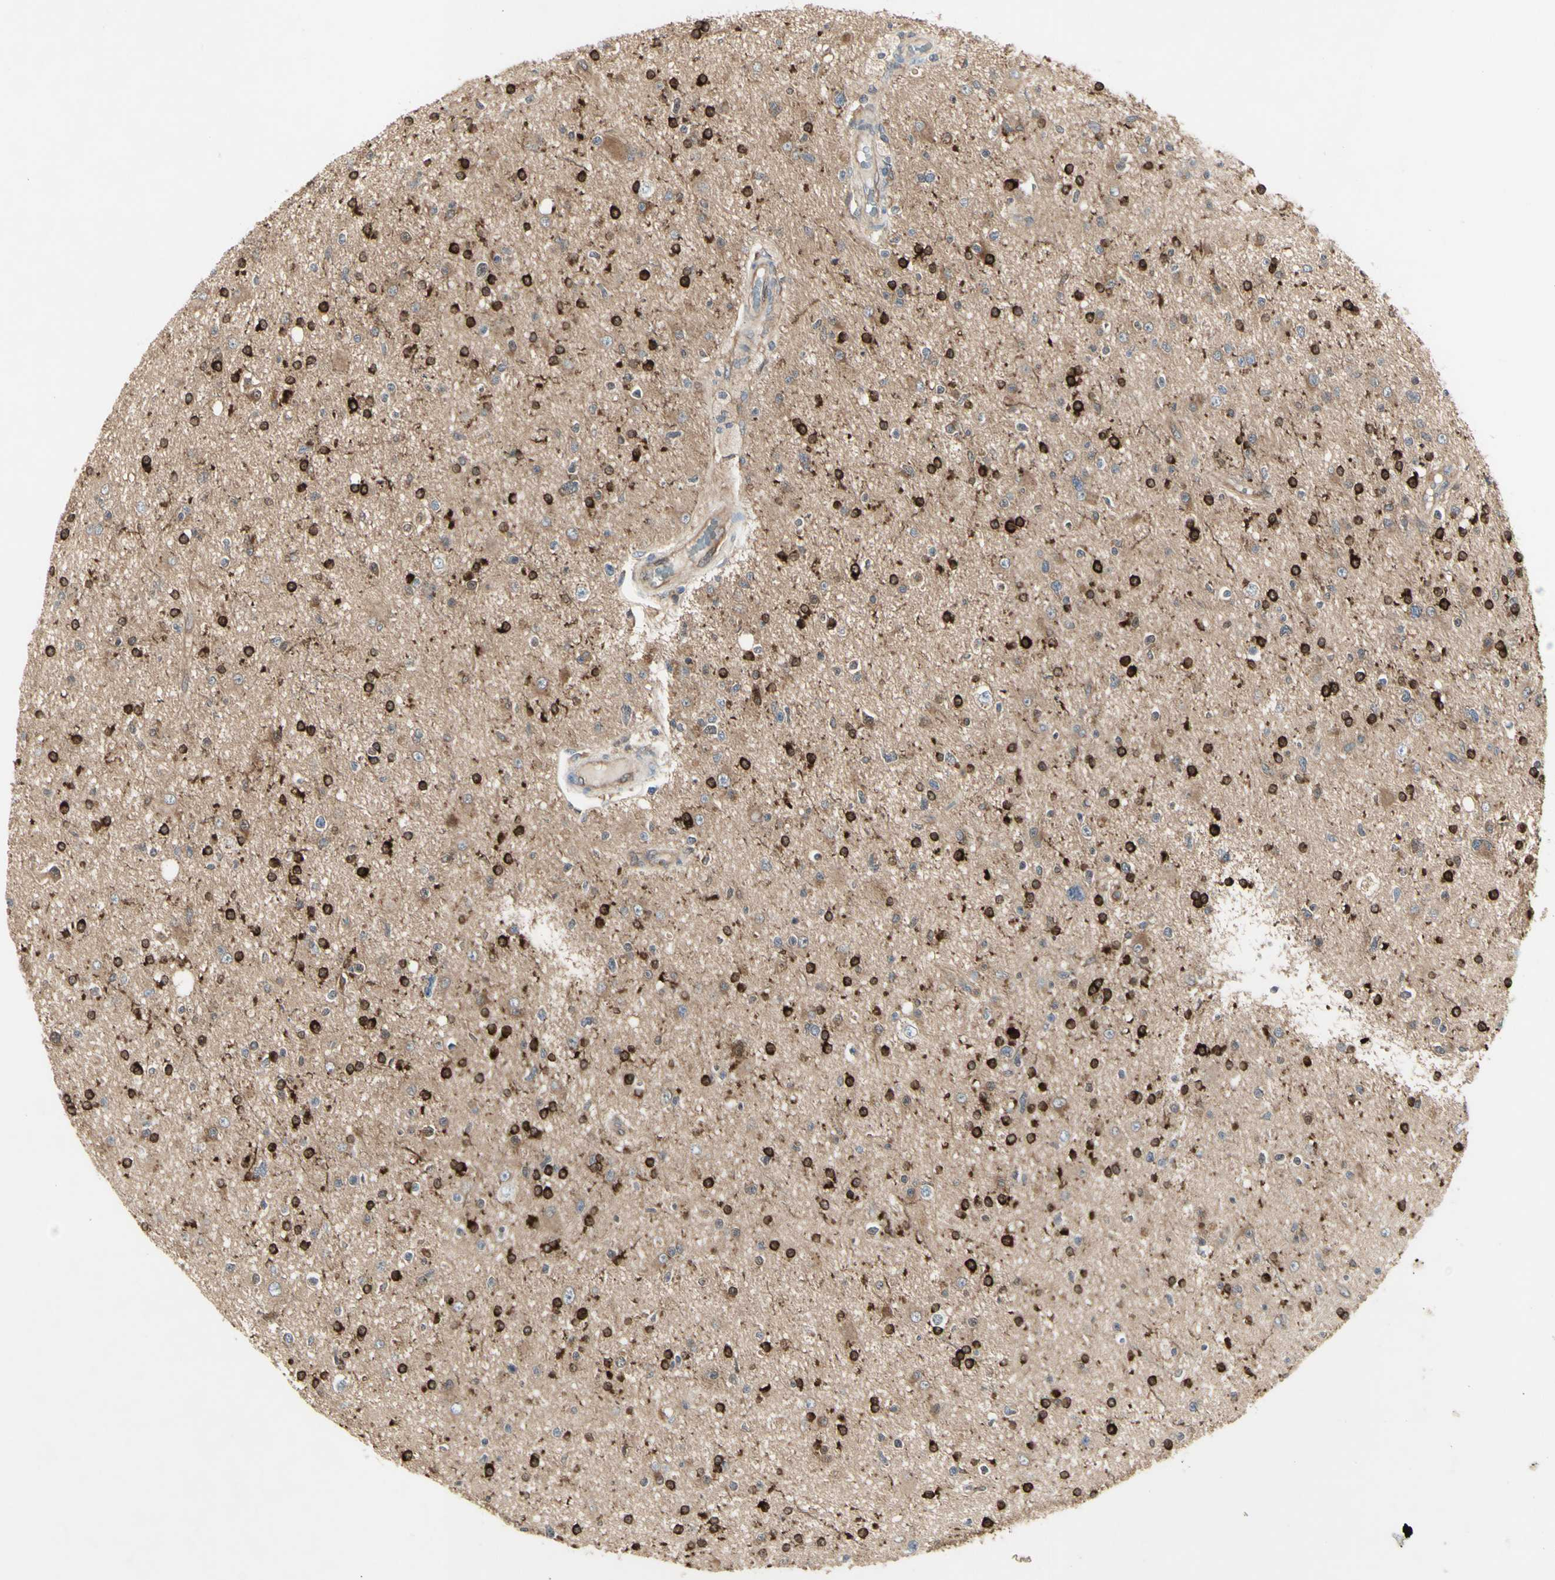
{"staining": {"intensity": "strong", "quantity": "25%-75%", "location": "cytoplasmic/membranous"}, "tissue": "glioma", "cell_type": "Tumor cells", "image_type": "cancer", "snomed": [{"axis": "morphology", "description": "Glioma, malignant, High grade"}, {"axis": "topography", "description": "Brain"}], "caption": "Protein staining of malignant high-grade glioma tissue displays strong cytoplasmic/membranous staining in approximately 25%-75% of tumor cells. The protein is shown in brown color, while the nuclei are stained blue.", "gene": "CHURC1-FNTB", "patient": {"sex": "male", "age": 33}}